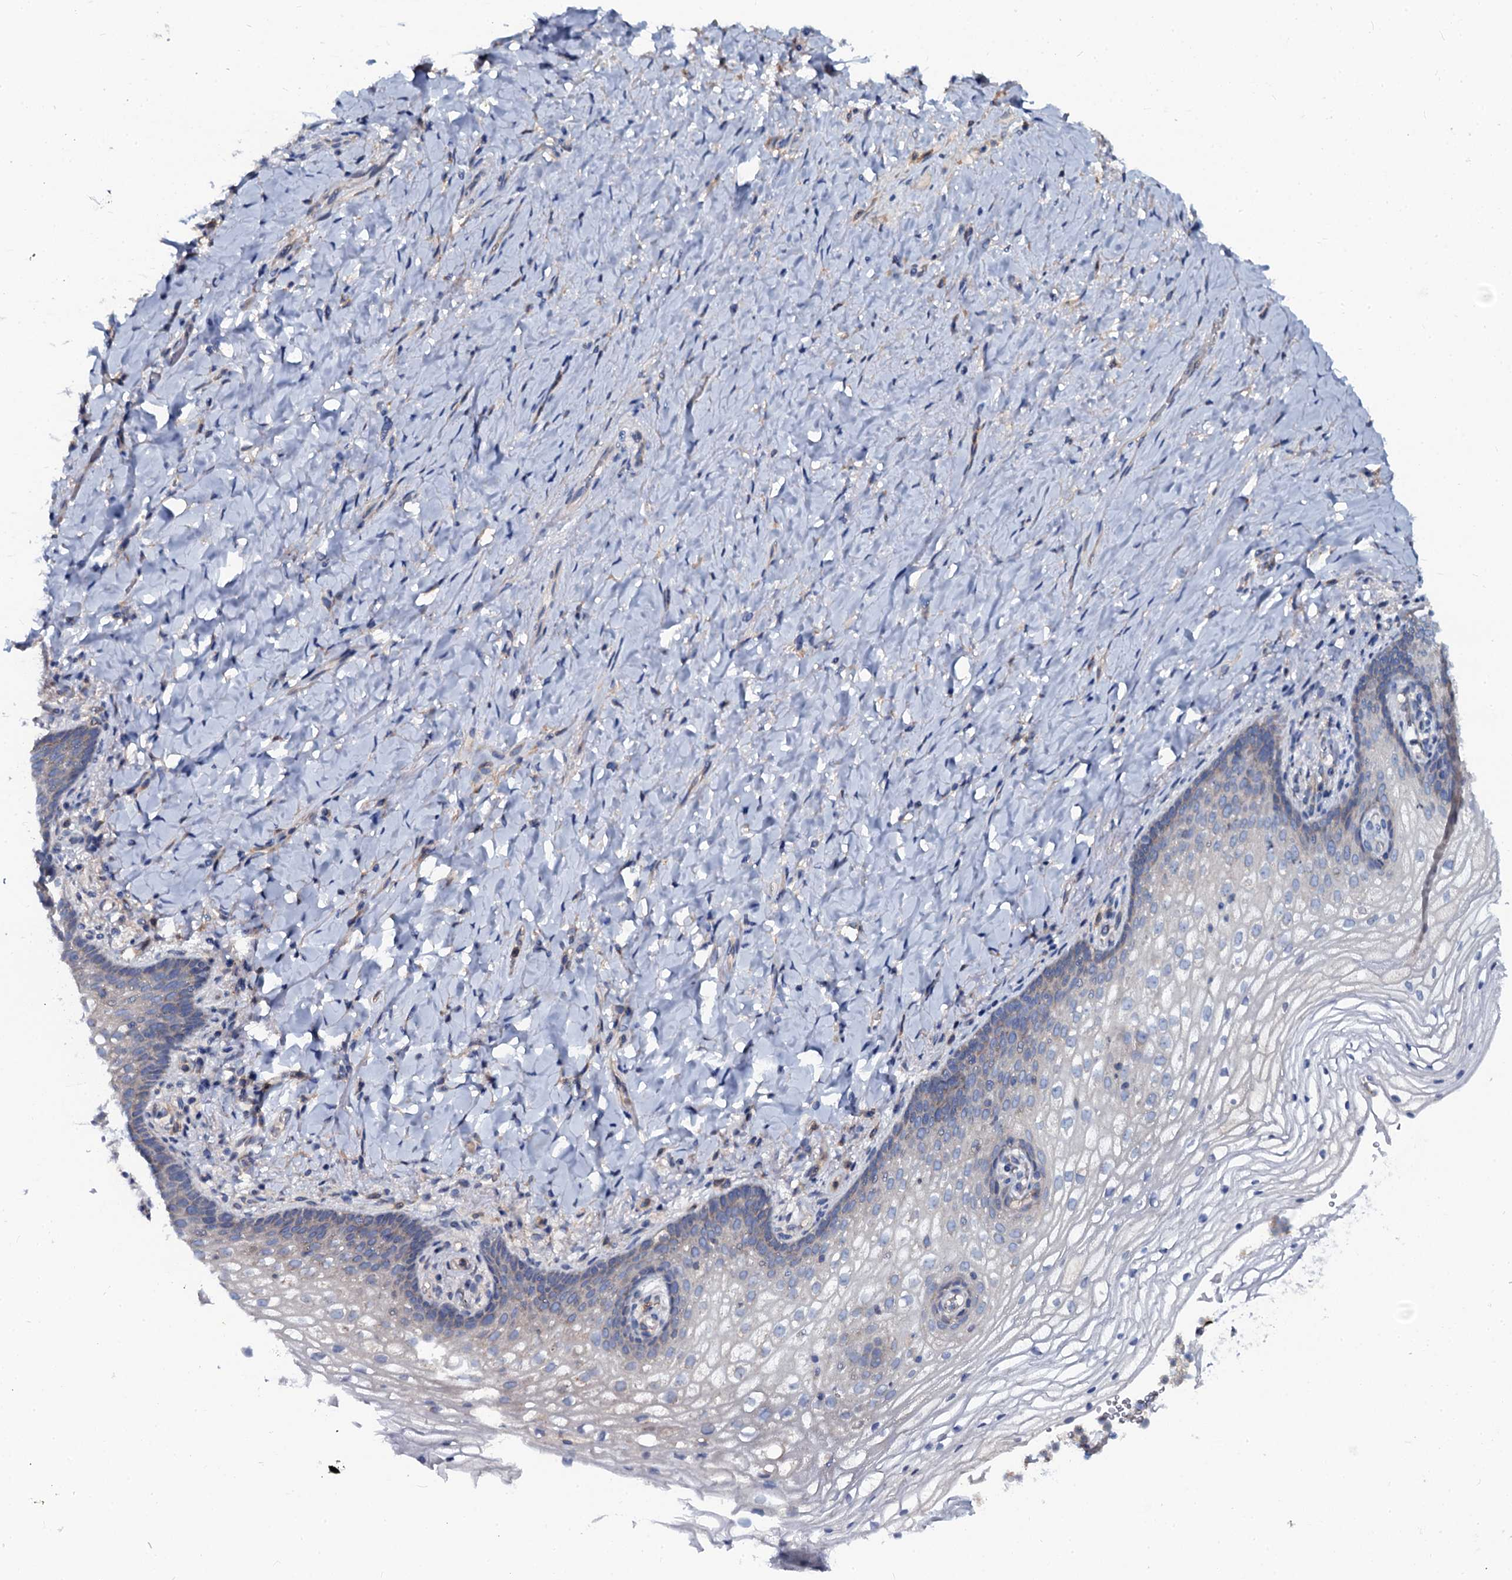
{"staining": {"intensity": "negative", "quantity": "none", "location": "none"}, "tissue": "vagina", "cell_type": "Squamous epithelial cells", "image_type": "normal", "snomed": [{"axis": "morphology", "description": "Normal tissue, NOS"}, {"axis": "topography", "description": "Vagina"}], "caption": "DAB immunohistochemical staining of normal human vagina demonstrates no significant positivity in squamous epithelial cells. (IHC, brightfield microscopy, high magnification).", "gene": "OTOL1", "patient": {"sex": "female", "age": 60}}